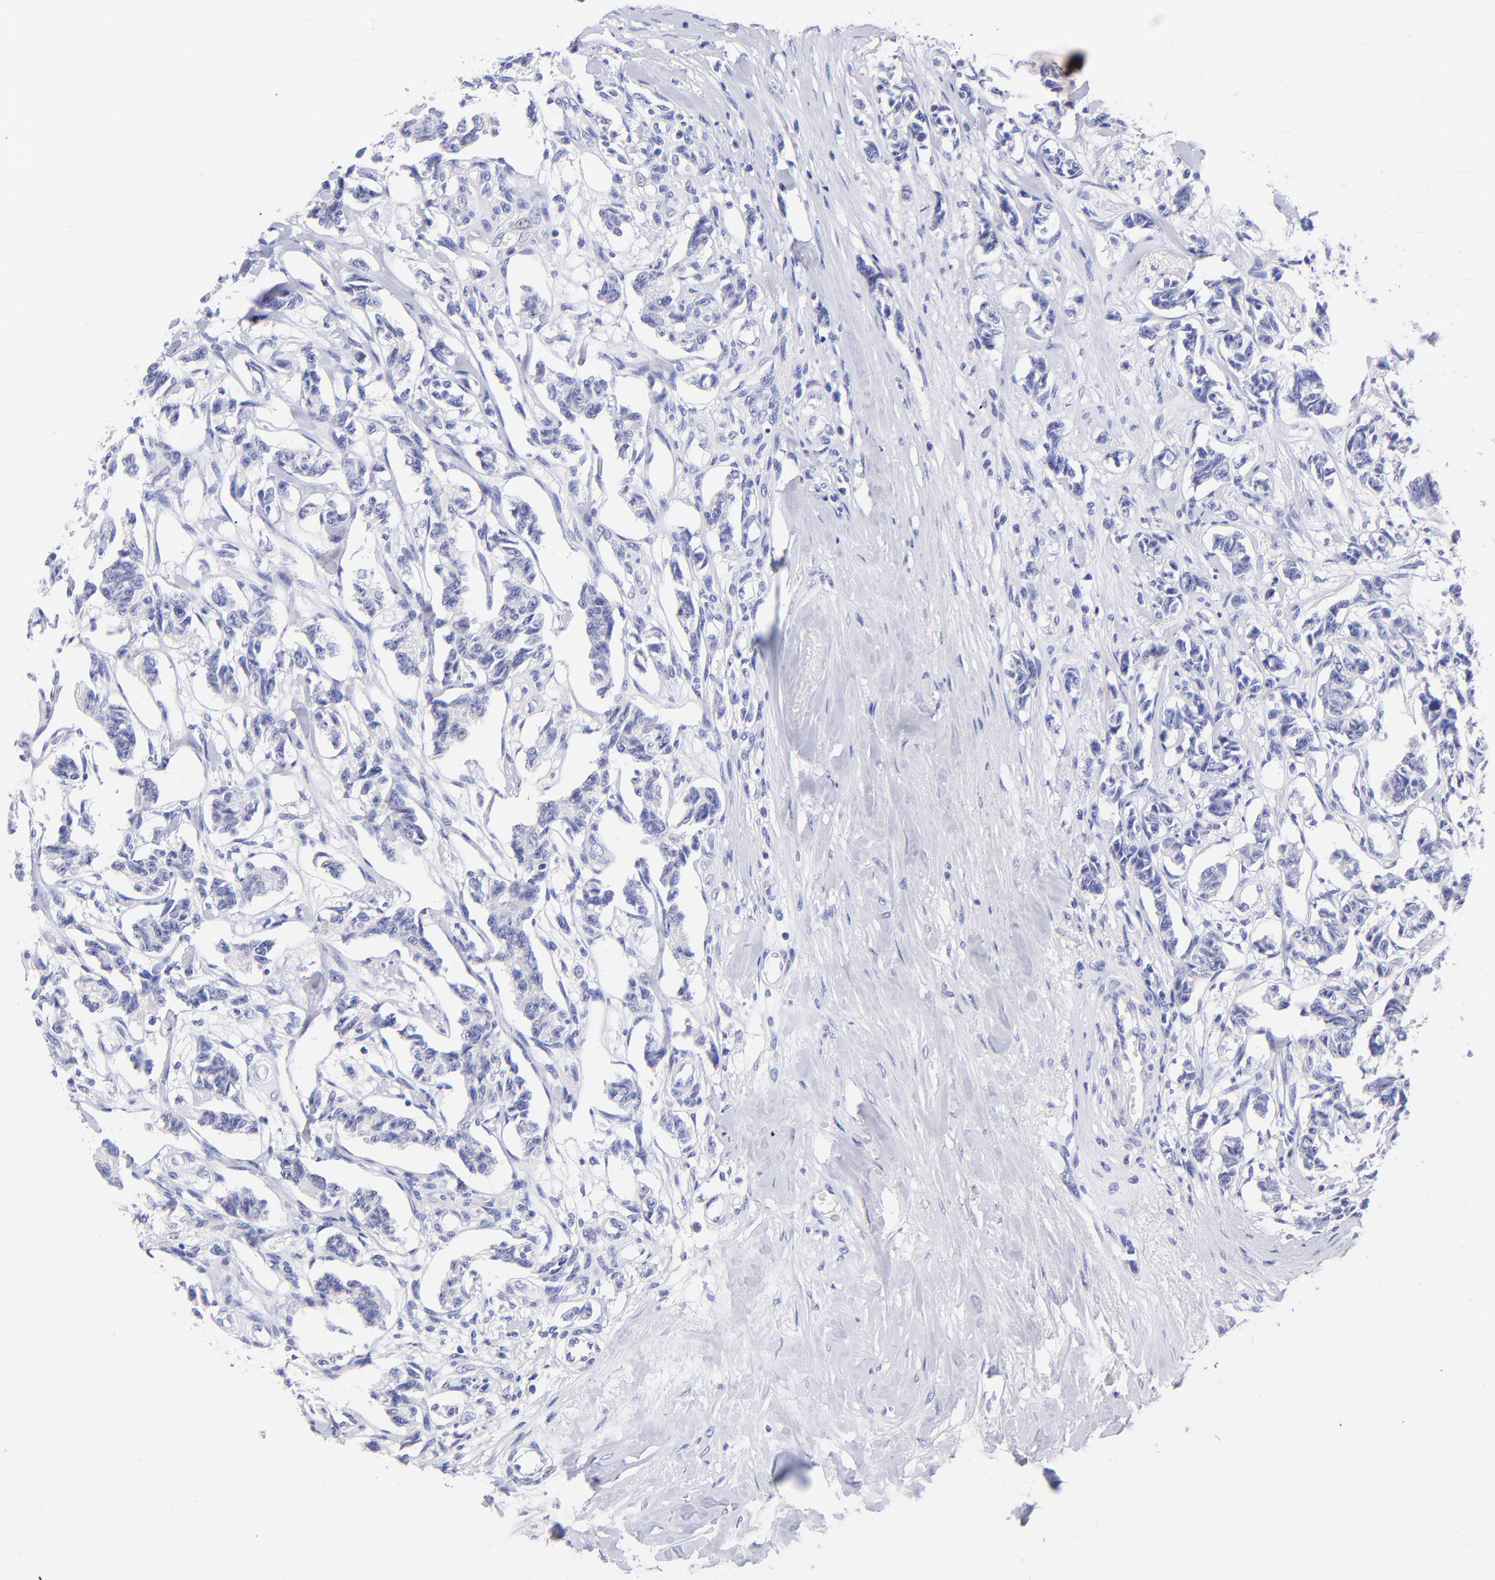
{"staining": {"intensity": "negative", "quantity": "none", "location": "none"}, "tissue": "renal cancer", "cell_type": "Tumor cells", "image_type": "cancer", "snomed": [{"axis": "morphology", "description": "Carcinoid, malignant, NOS"}, {"axis": "topography", "description": "Kidney"}], "caption": "DAB immunohistochemical staining of human renal cancer reveals no significant staining in tumor cells.", "gene": "RAB3B", "patient": {"sex": "female", "age": 41}}